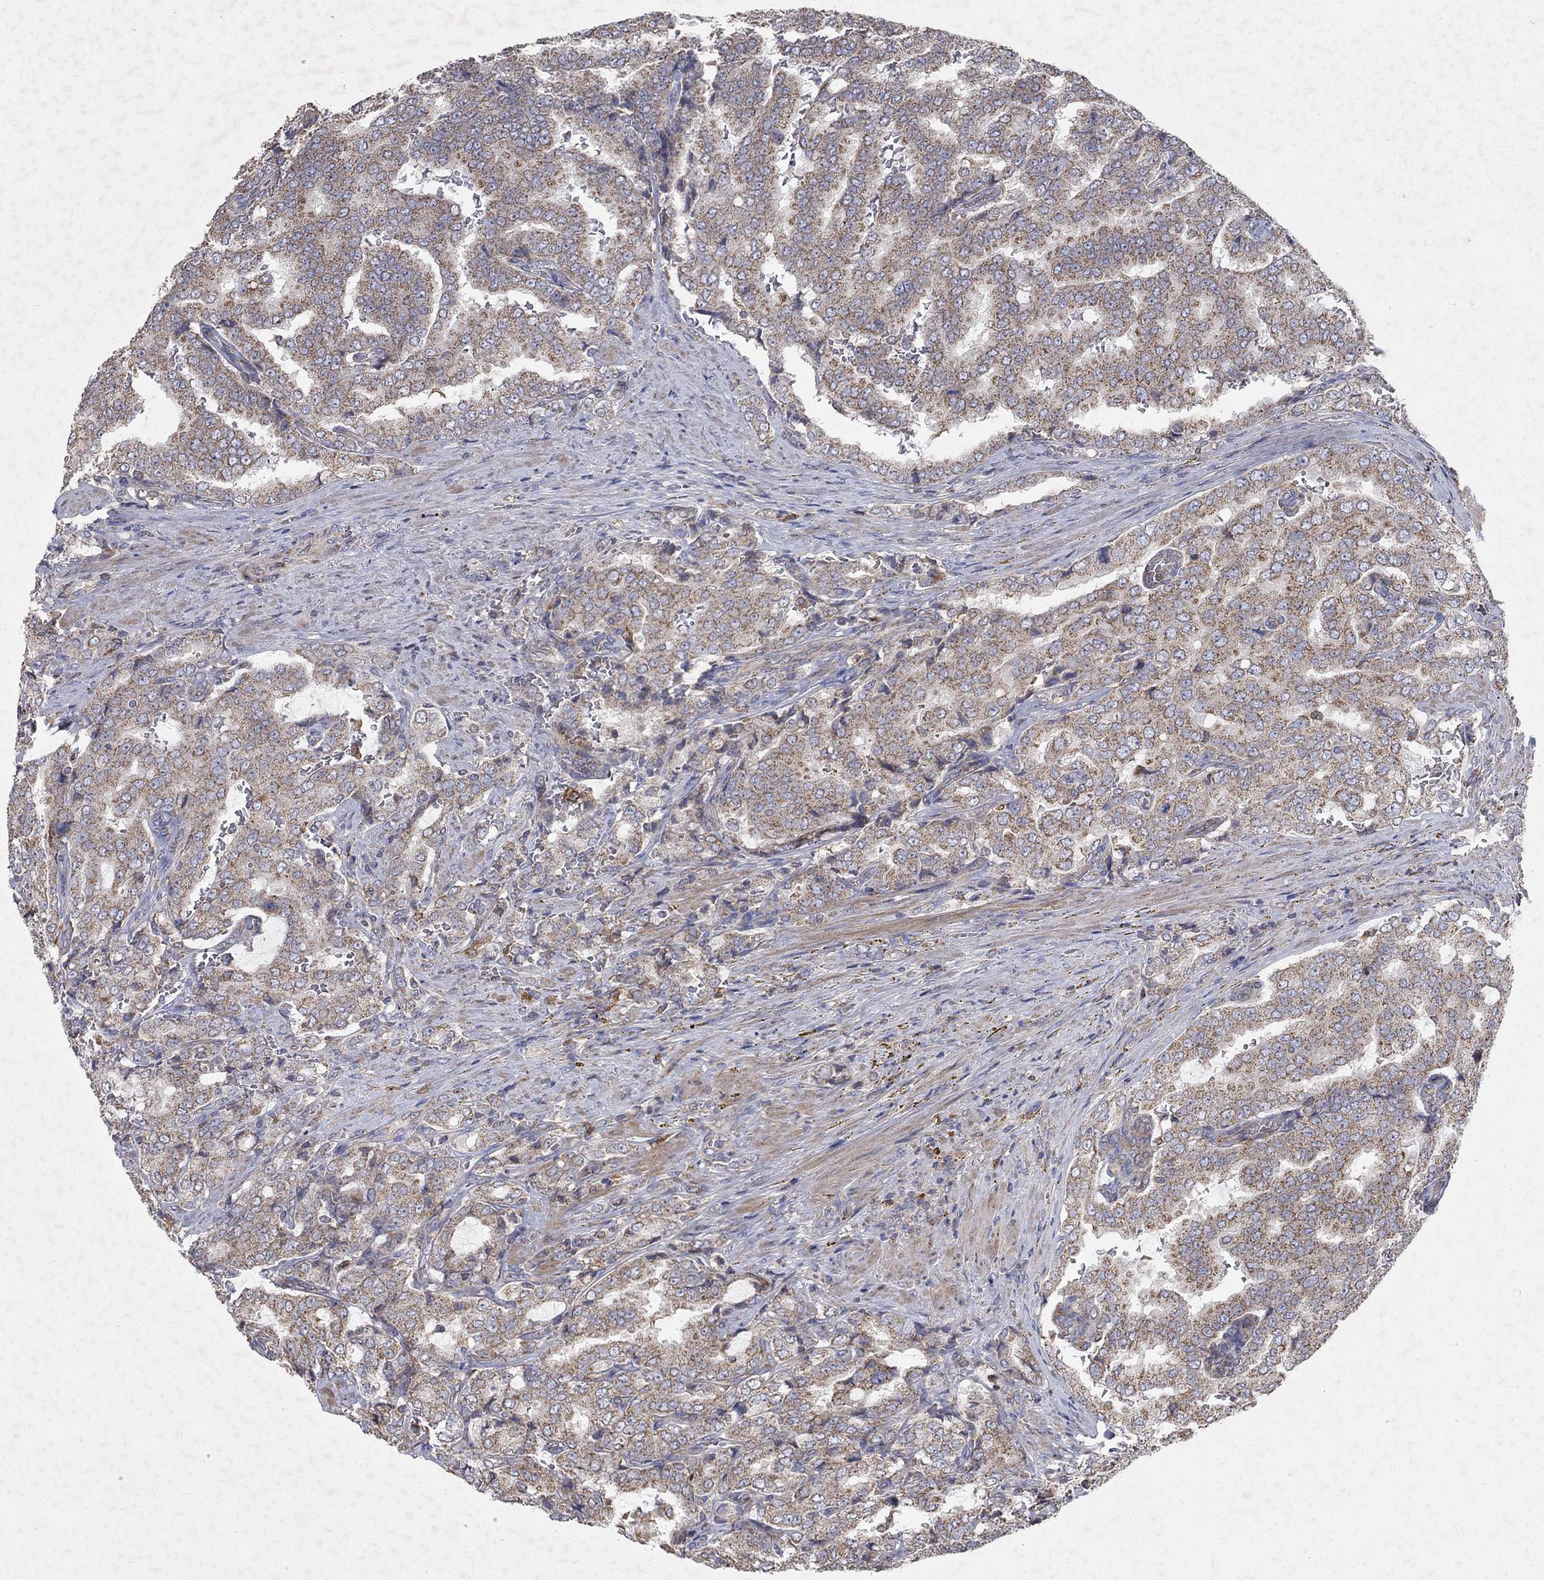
{"staining": {"intensity": "weak", "quantity": "25%-75%", "location": "cytoplasmic/membranous"}, "tissue": "prostate cancer", "cell_type": "Tumor cells", "image_type": "cancer", "snomed": [{"axis": "morphology", "description": "Adenocarcinoma, NOS"}, {"axis": "topography", "description": "Prostate"}], "caption": "The immunohistochemical stain highlights weak cytoplasmic/membranous expression in tumor cells of prostate cancer (adenocarcinoma) tissue.", "gene": "NCEH1", "patient": {"sex": "male", "age": 65}}